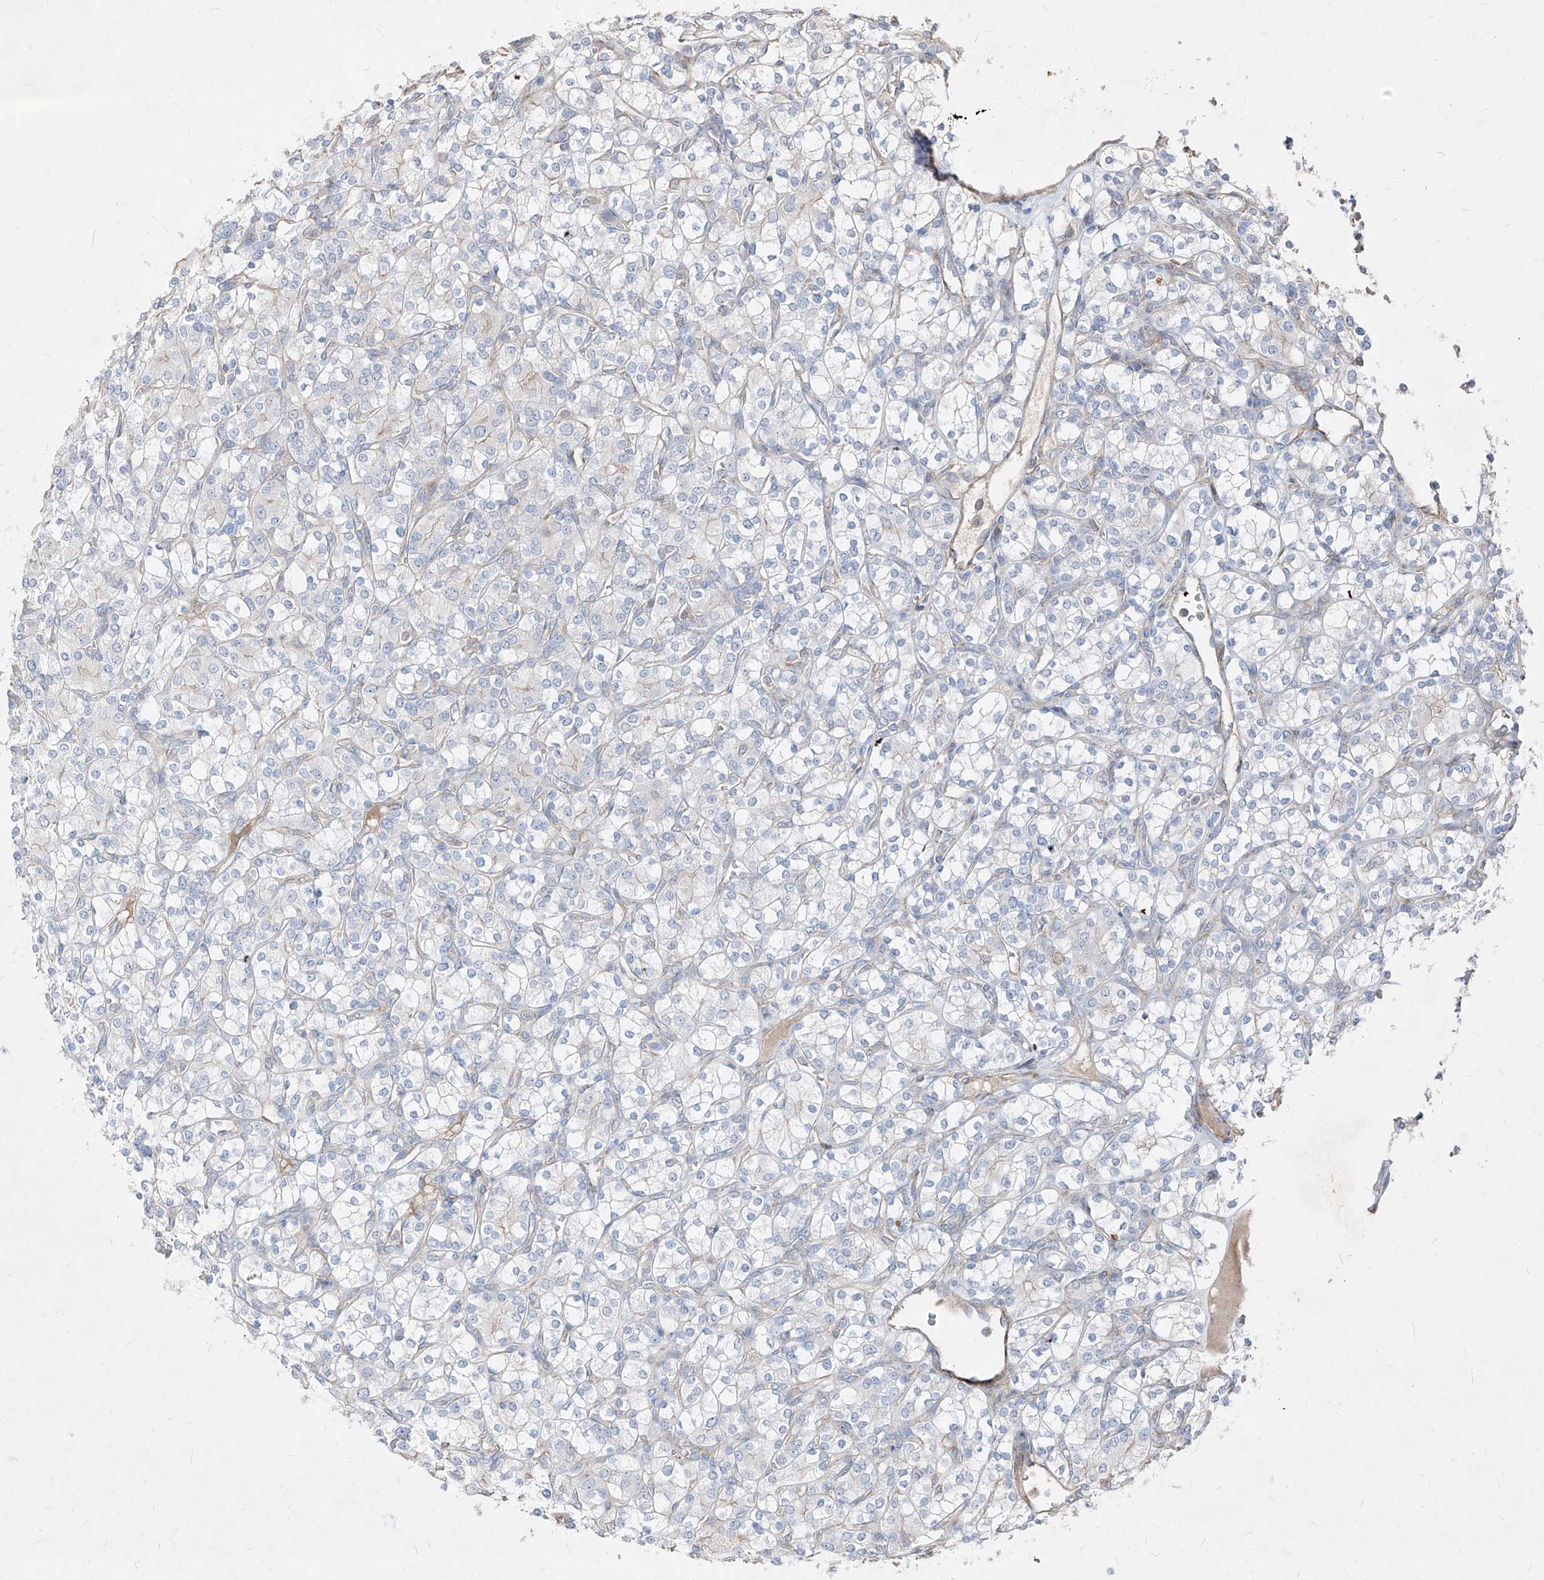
{"staining": {"intensity": "negative", "quantity": "none", "location": "none"}, "tissue": "renal cancer", "cell_type": "Tumor cells", "image_type": "cancer", "snomed": [{"axis": "morphology", "description": "Adenocarcinoma, NOS"}, {"axis": "topography", "description": "Kidney"}], "caption": "Renal cancer was stained to show a protein in brown. There is no significant positivity in tumor cells.", "gene": "UFD1", "patient": {"sex": "male", "age": 77}}